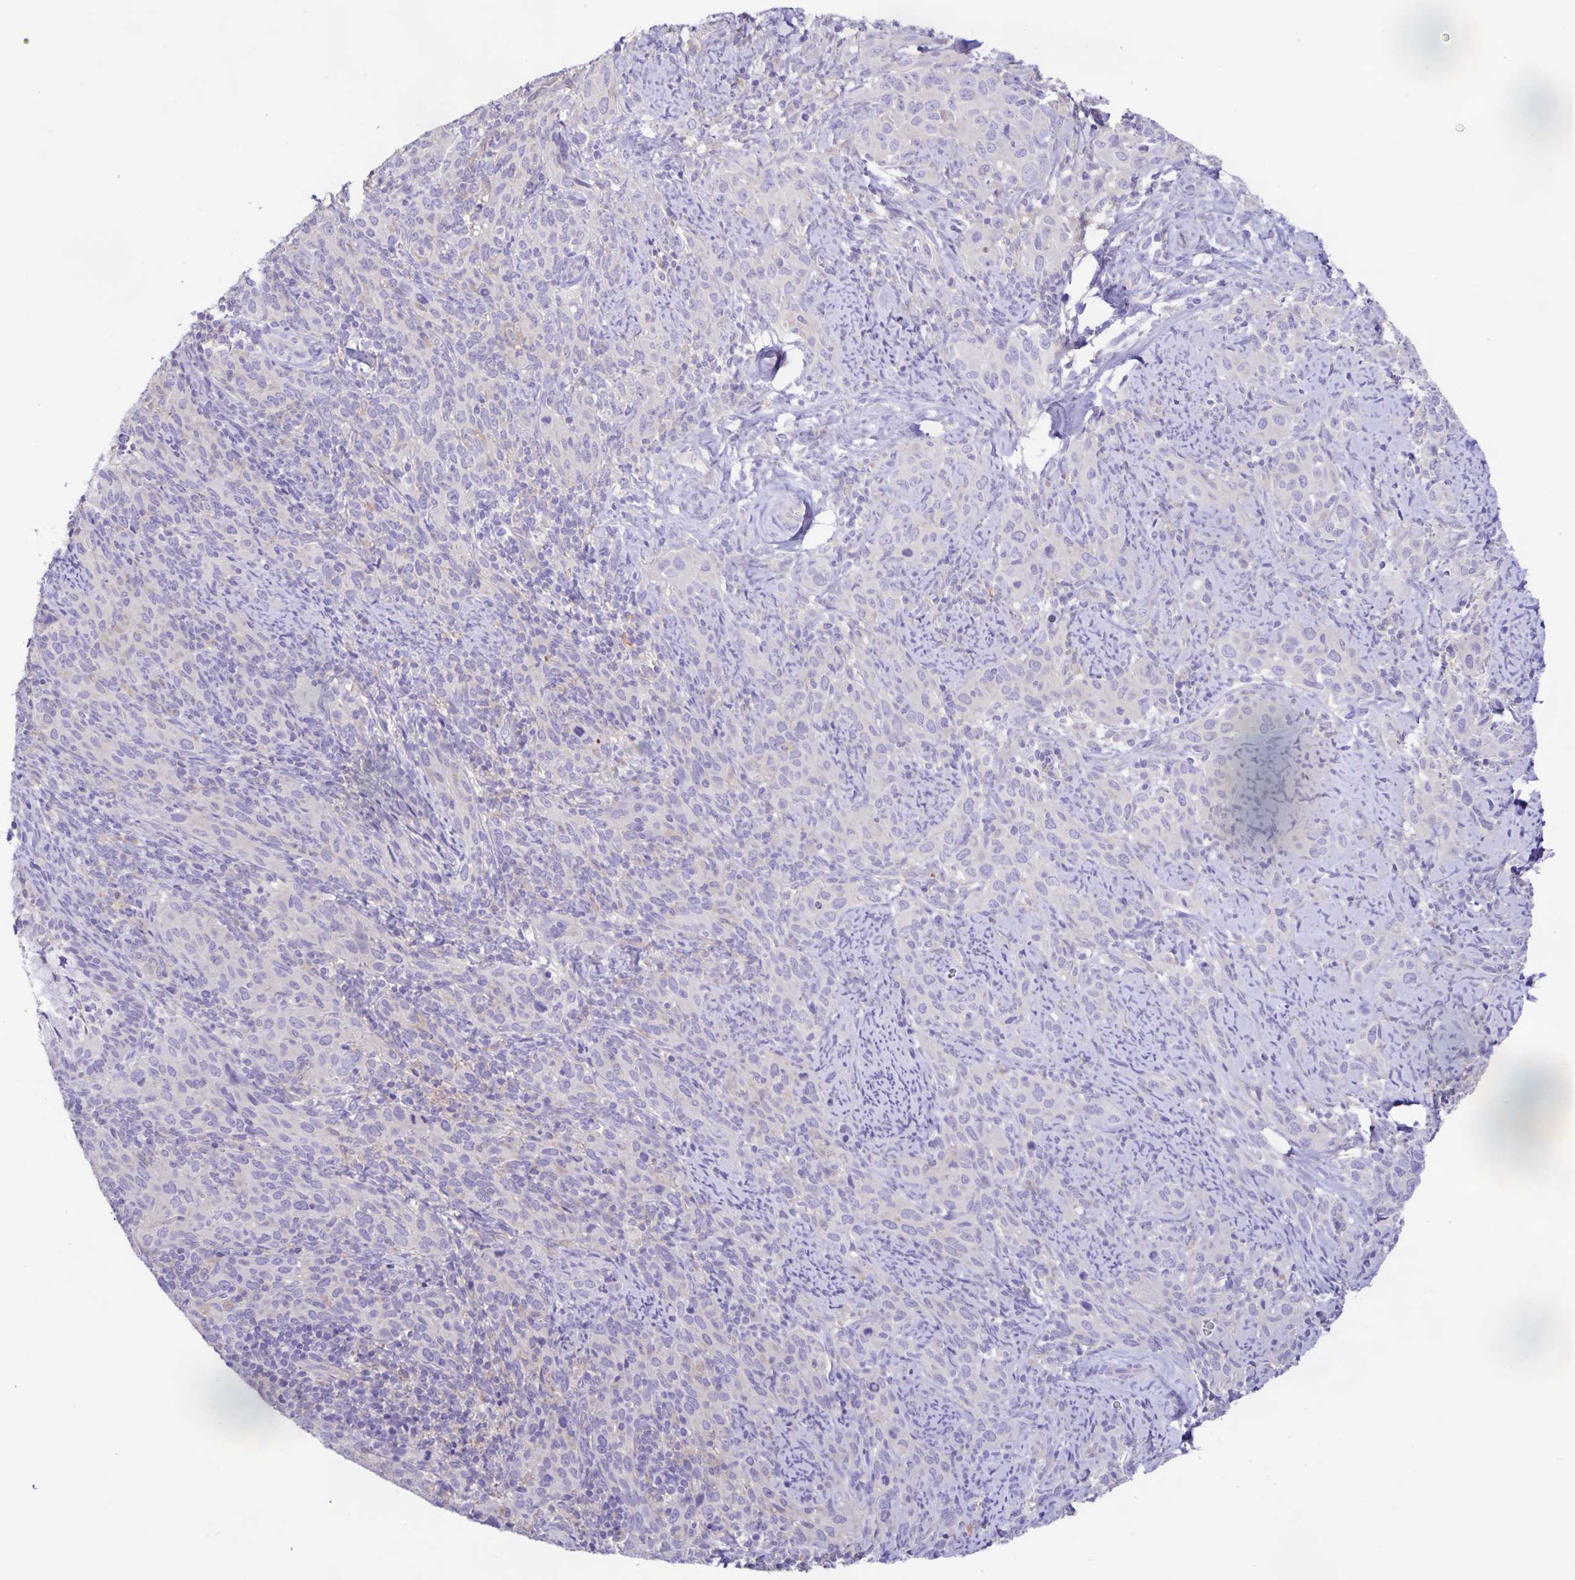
{"staining": {"intensity": "negative", "quantity": "none", "location": "none"}, "tissue": "cervical cancer", "cell_type": "Tumor cells", "image_type": "cancer", "snomed": [{"axis": "morphology", "description": "Squamous cell carcinoma, NOS"}, {"axis": "topography", "description": "Cervix"}], "caption": "High magnification brightfield microscopy of squamous cell carcinoma (cervical) stained with DAB (3,3'-diaminobenzidine) (brown) and counterstained with hematoxylin (blue): tumor cells show no significant expression.", "gene": "BOLL", "patient": {"sex": "female", "age": 51}}